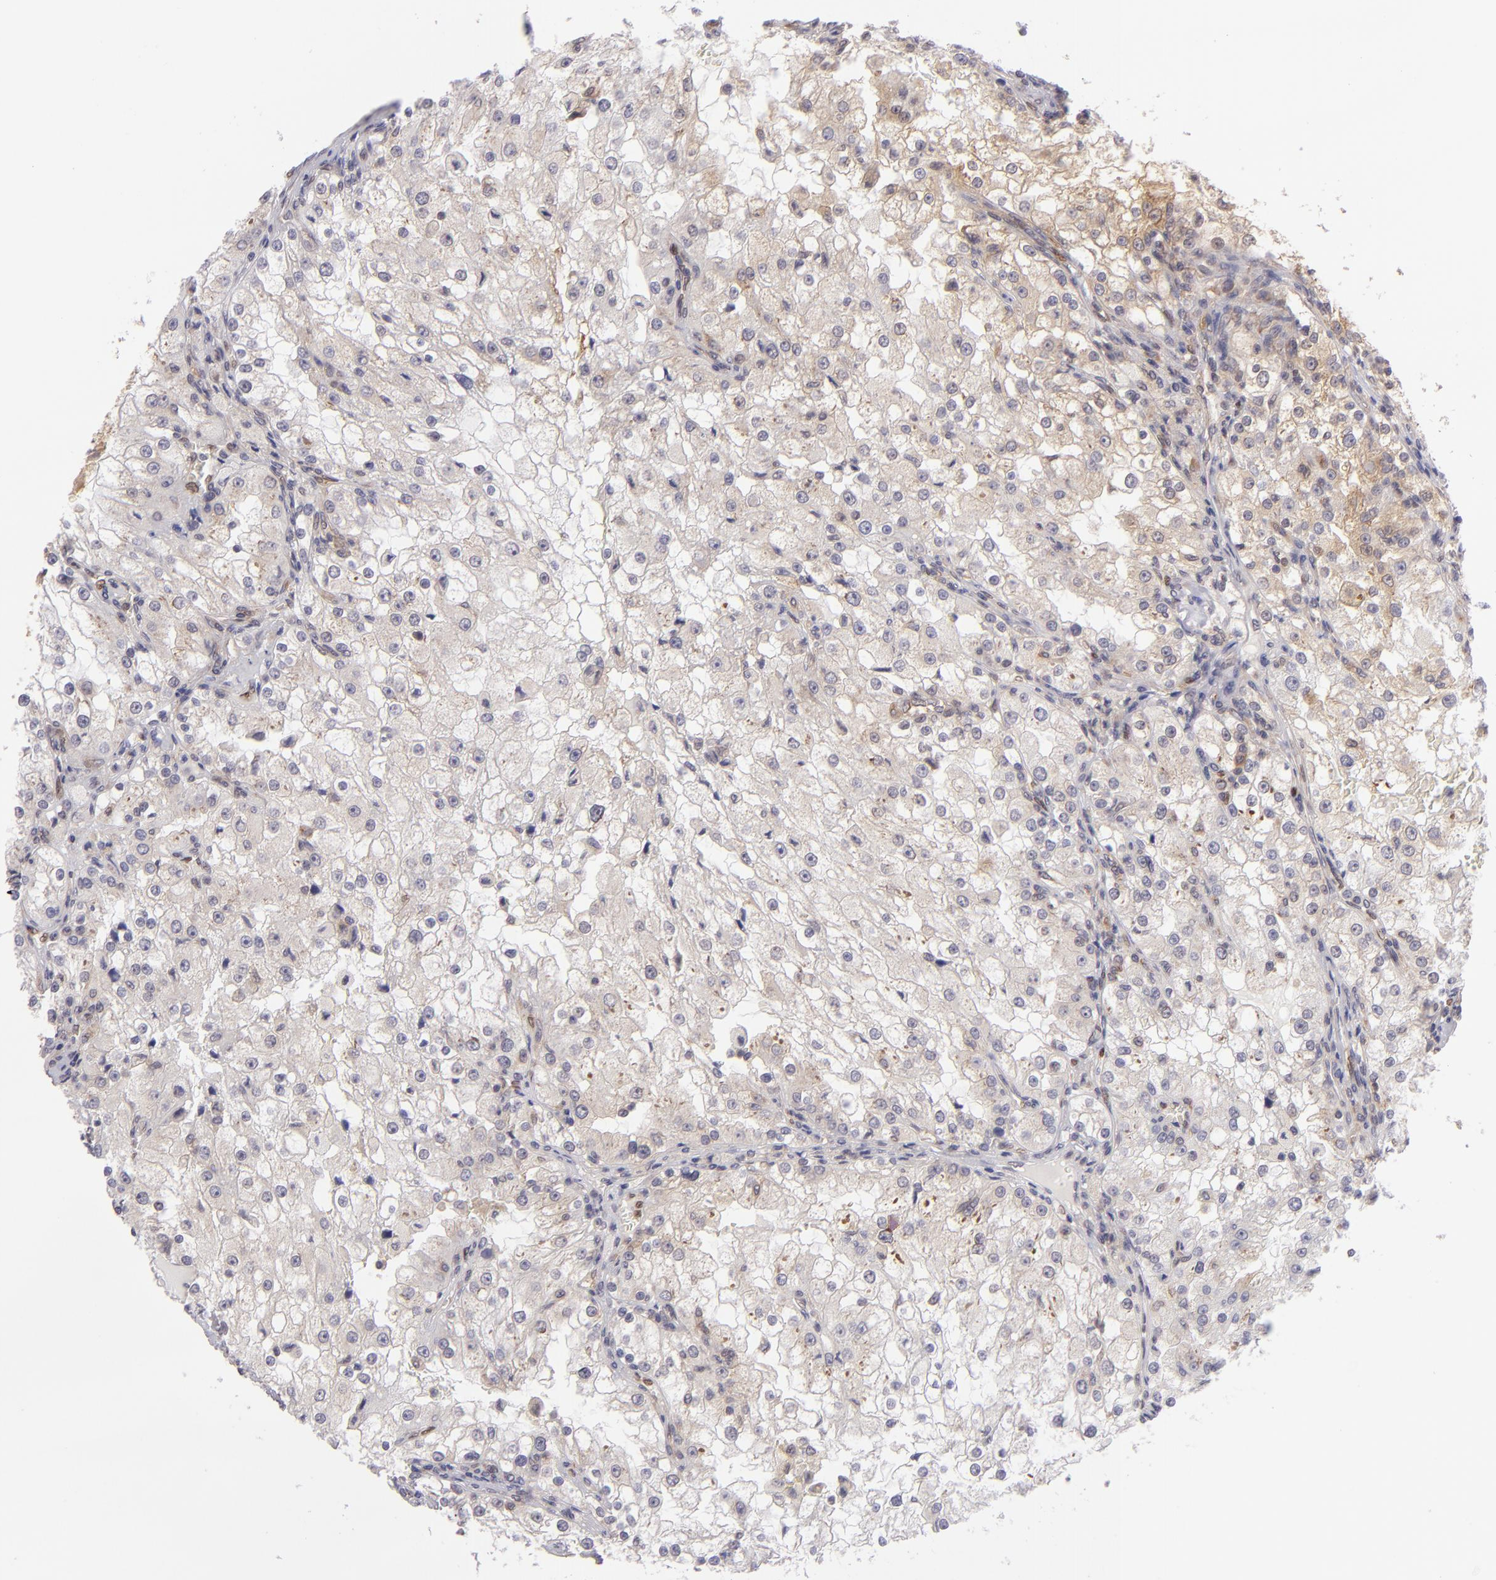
{"staining": {"intensity": "weak", "quantity": "<25%", "location": "cytoplasmic/membranous"}, "tissue": "renal cancer", "cell_type": "Tumor cells", "image_type": "cancer", "snomed": [{"axis": "morphology", "description": "Adenocarcinoma, NOS"}, {"axis": "topography", "description": "Kidney"}], "caption": "Immunohistochemistry micrograph of human renal adenocarcinoma stained for a protein (brown), which shows no expression in tumor cells.", "gene": "PTPN13", "patient": {"sex": "female", "age": 74}}